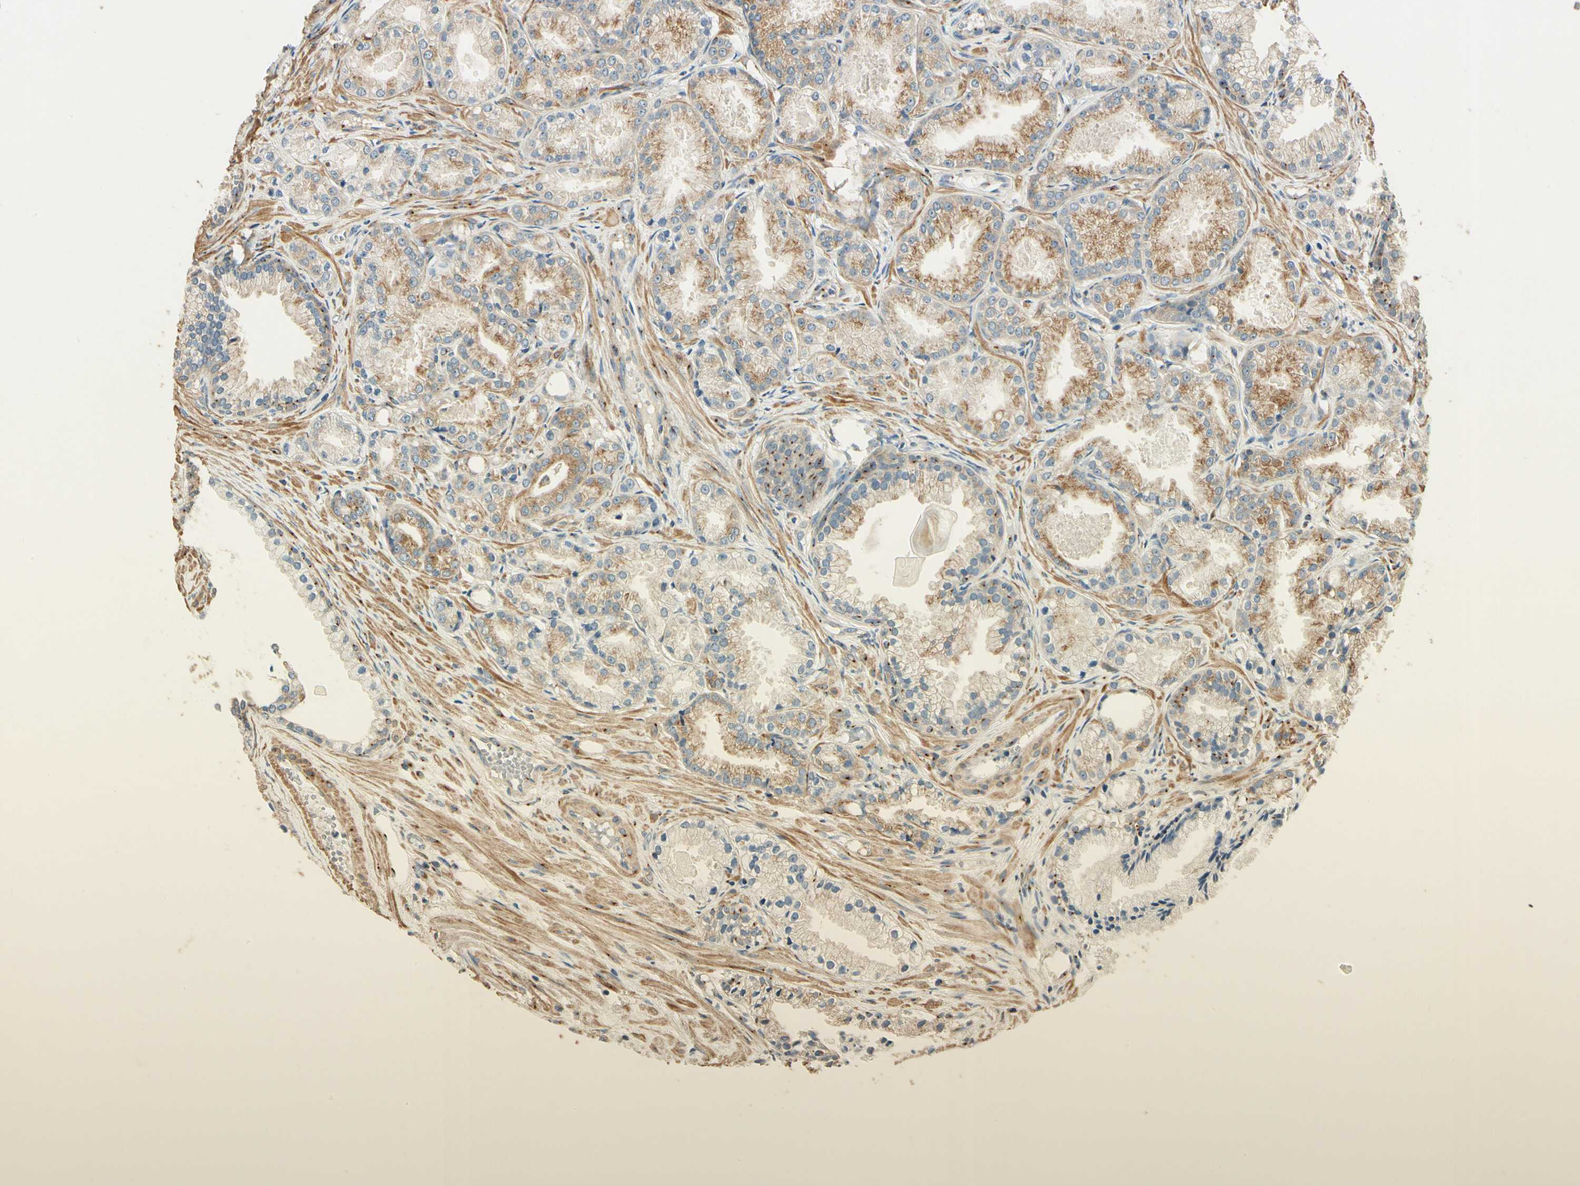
{"staining": {"intensity": "moderate", "quantity": "25%-75%", "location": "cytoplasmic/membranous"}, "tissue": "prostate cancer", "cell_type": "Tumor cells", "image_type": "cancer", "snomed": [{"axis": "morphology", "description": "Adenocarcinoma, Low grade"}, {"axis": "topography", "description": "Prostate"}], "caption": "IHC photomicrograph of neoplastic tissue: human prostate adenocarcinoma (low-grade) stained using immunohistochemistry reveals medium levels of moderate protein expression localized specifically in the cytoplasmic/membranous of tumor cells, appearing as a cytoplasmic/membranous brown color.", "gene": "AKAP9", "patient": {"sex": "male", "age": 72}}